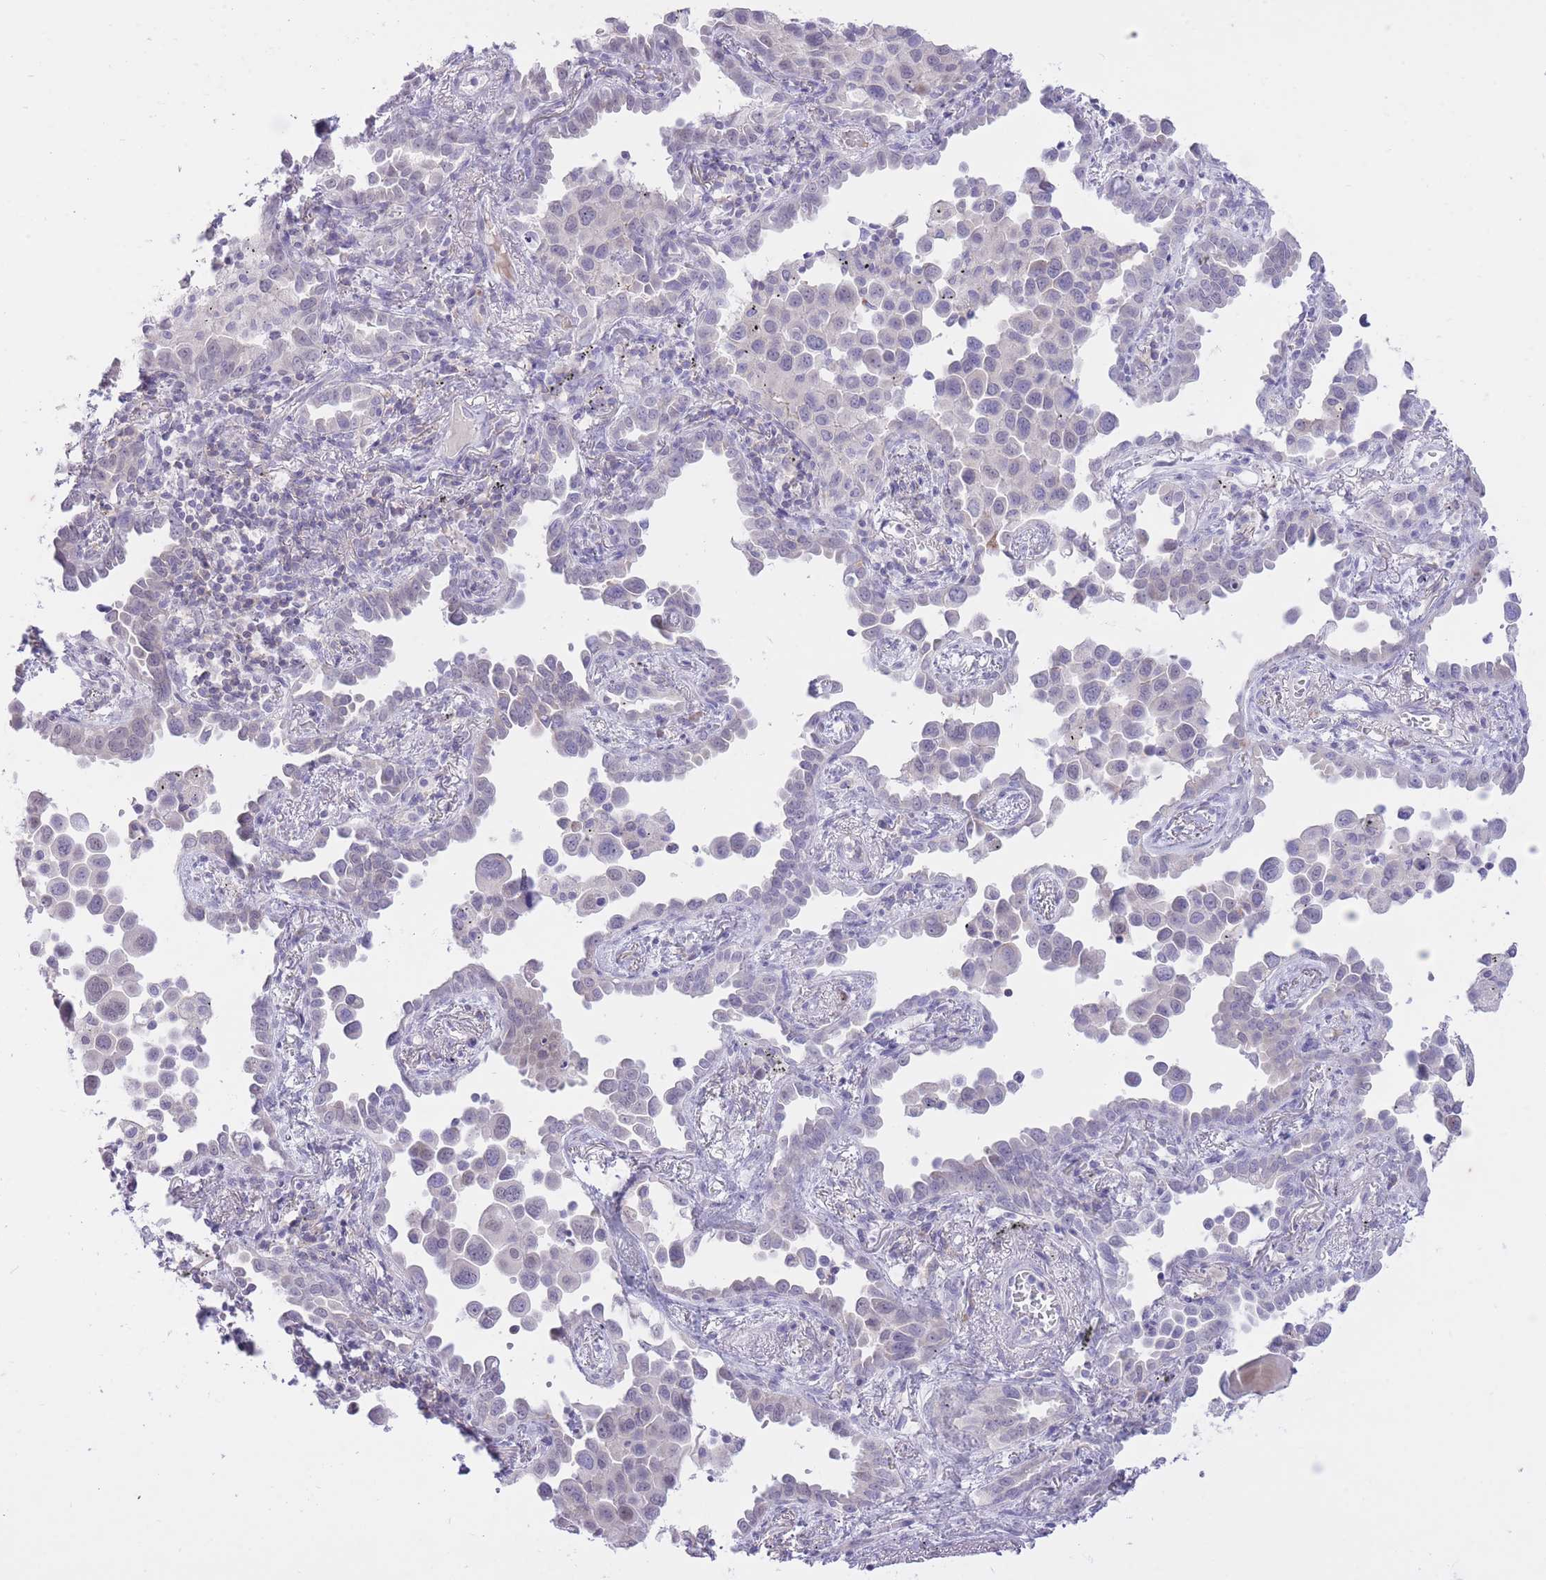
{"staining": {"intensity": "negative", "quantity": "none", "location": "none"}, "tissue": "lung cancer", "cell_type": "Tumor cells", "image_type": "cancer", "snomed": [{"axis": "morphology", "description": "Adenocarcinoma, NOS"}, {"axis": "topography", "description": "Lung"}], "caption": "Protein analysis of adenocarcinoma (lung) displays no significant expression in tumor cells.", "gene": "DENND2D", "patient": {"sex": "male", "age": 67}}